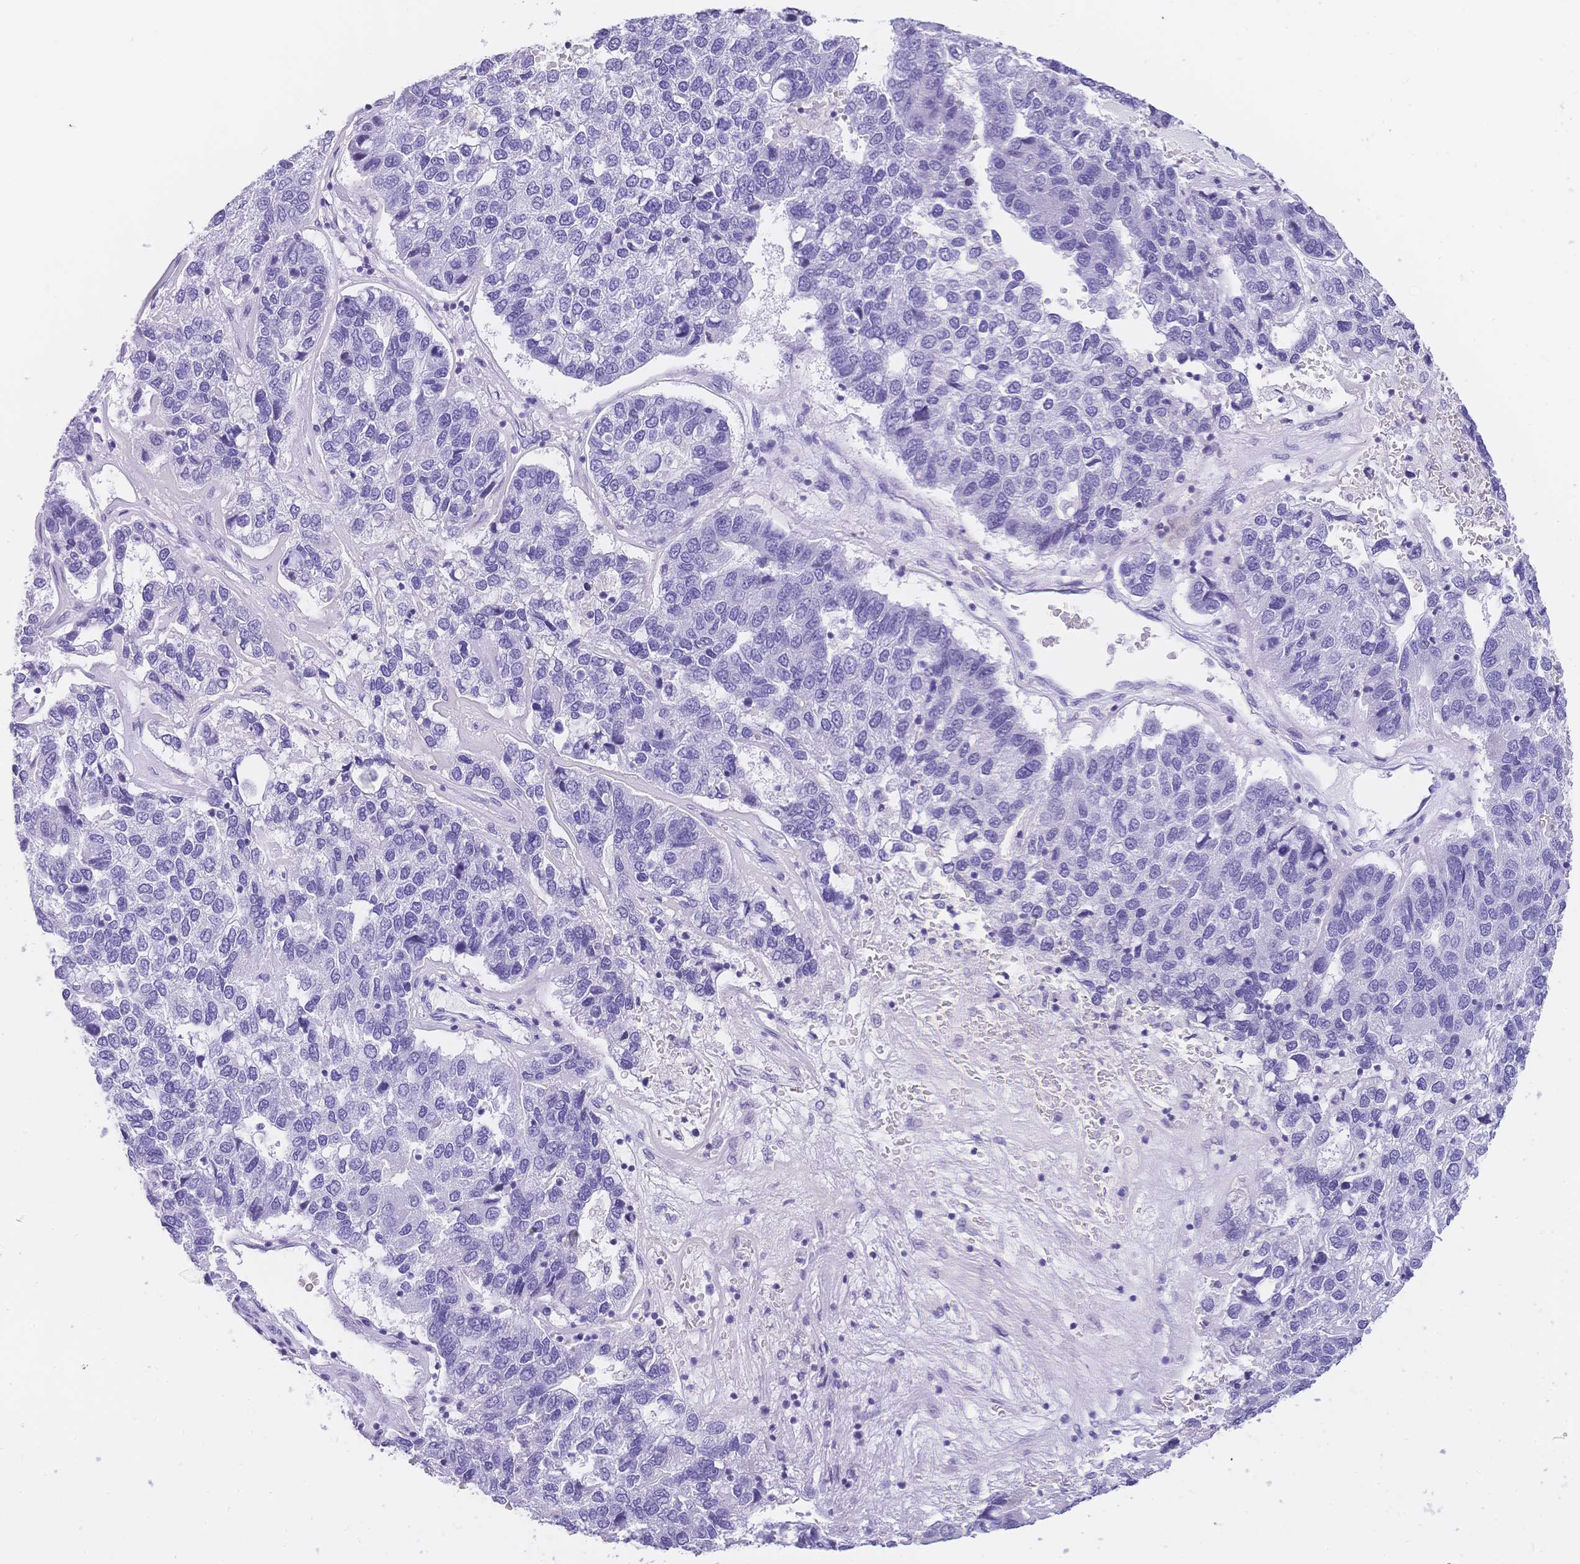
{"staining": {"intensity": "negative", "quantity": "none", "location": "none"}, "tissue": "pancreatic cancer", "cell_type": "Tumor cells", "image_type": "cancer", "snomed": [{"axis": "morphology", "description": "Adenocarcinoma, NOS"}, {"axis": "topography", "description": "Pancreas"}], "caption": "Histopathology image shows no significant protein positivity in tumor cells of pancreatic adenocarcinoma.", "gene": "MUC21", "patient": {"sex": "female", "age": 61}}